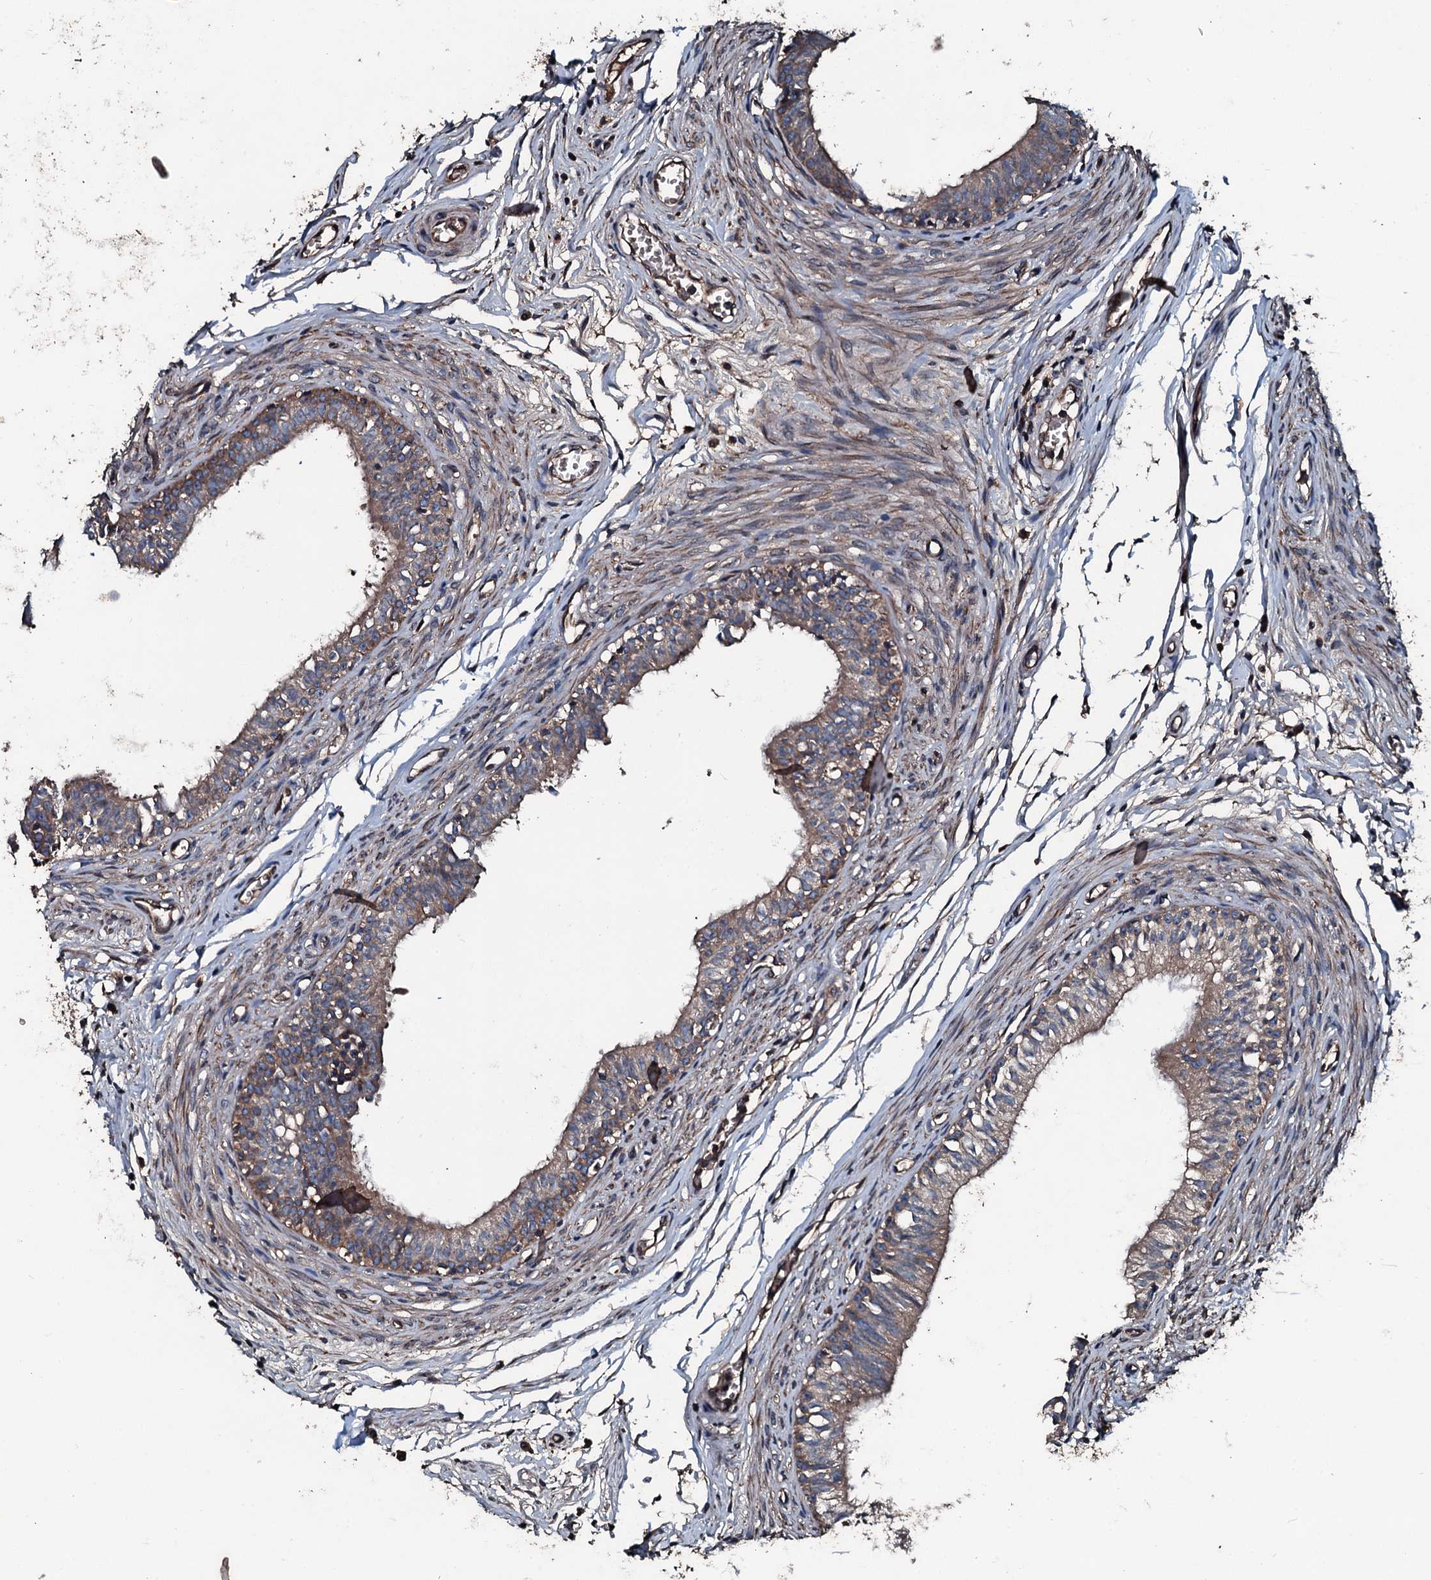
{"staining": {"intensity": "moderate", "quantity": "25%-75%", "location": "cytoplasmic/membranous"}, "tissue": "epididymis", "cell_type": "Glandular cells", "image_type": "normal", "snomed": [{"axis": "morphology", "description": "Normal tissue, NOS"}, {"axis": "topography", "description": "Epididymis, spermatic cord, NOS"}], "caption": "Immunohistochemical staining of benign human epididymis shows medium levels of moderate cytoplasmic/membranous positivity in approximately 25%-75% of glandular cells.", "gene": "AARS1", "patient": {"sex": "male", "age": 22}}